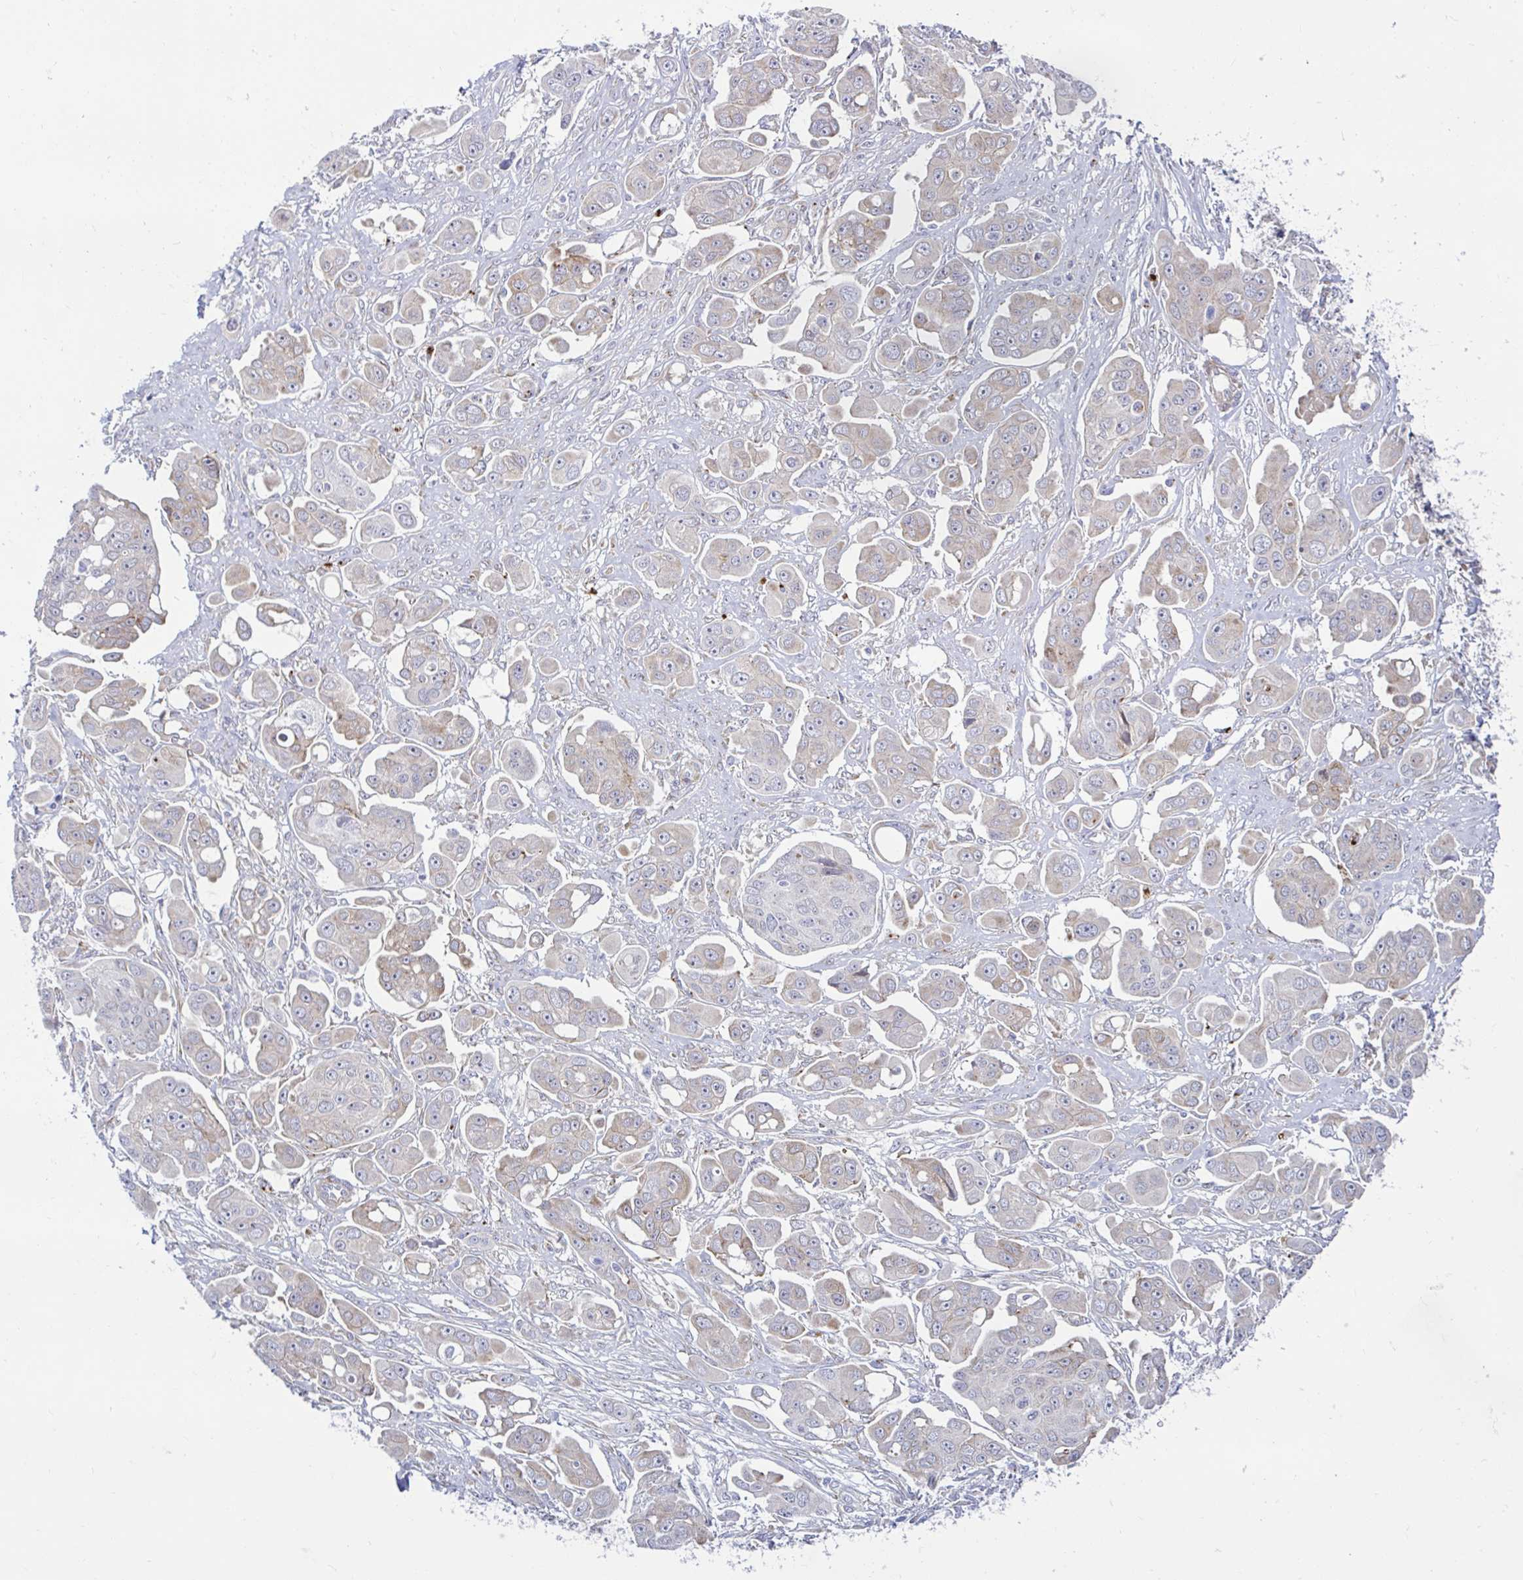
{"staining": {"intensity": "weak", "quantity": "<25%", "location": "cytoplasmic/membranous"}, "tissue": "ovarian cancer", "cell_type": "Tumor cells", "image_type": "cancer", "snomed": [{"axis": "morphology", "description": "Carcinoma, endometroid"}, {"axis": "topography", "description": "Ovary"}], "caption": "The immunohistochemistry (IHC) histopathology image has no significant expression in tumor cells of ovarian cancer tissue.", "gene": "ANKRD62", "patient": {"sex": "female", "age": 70}}